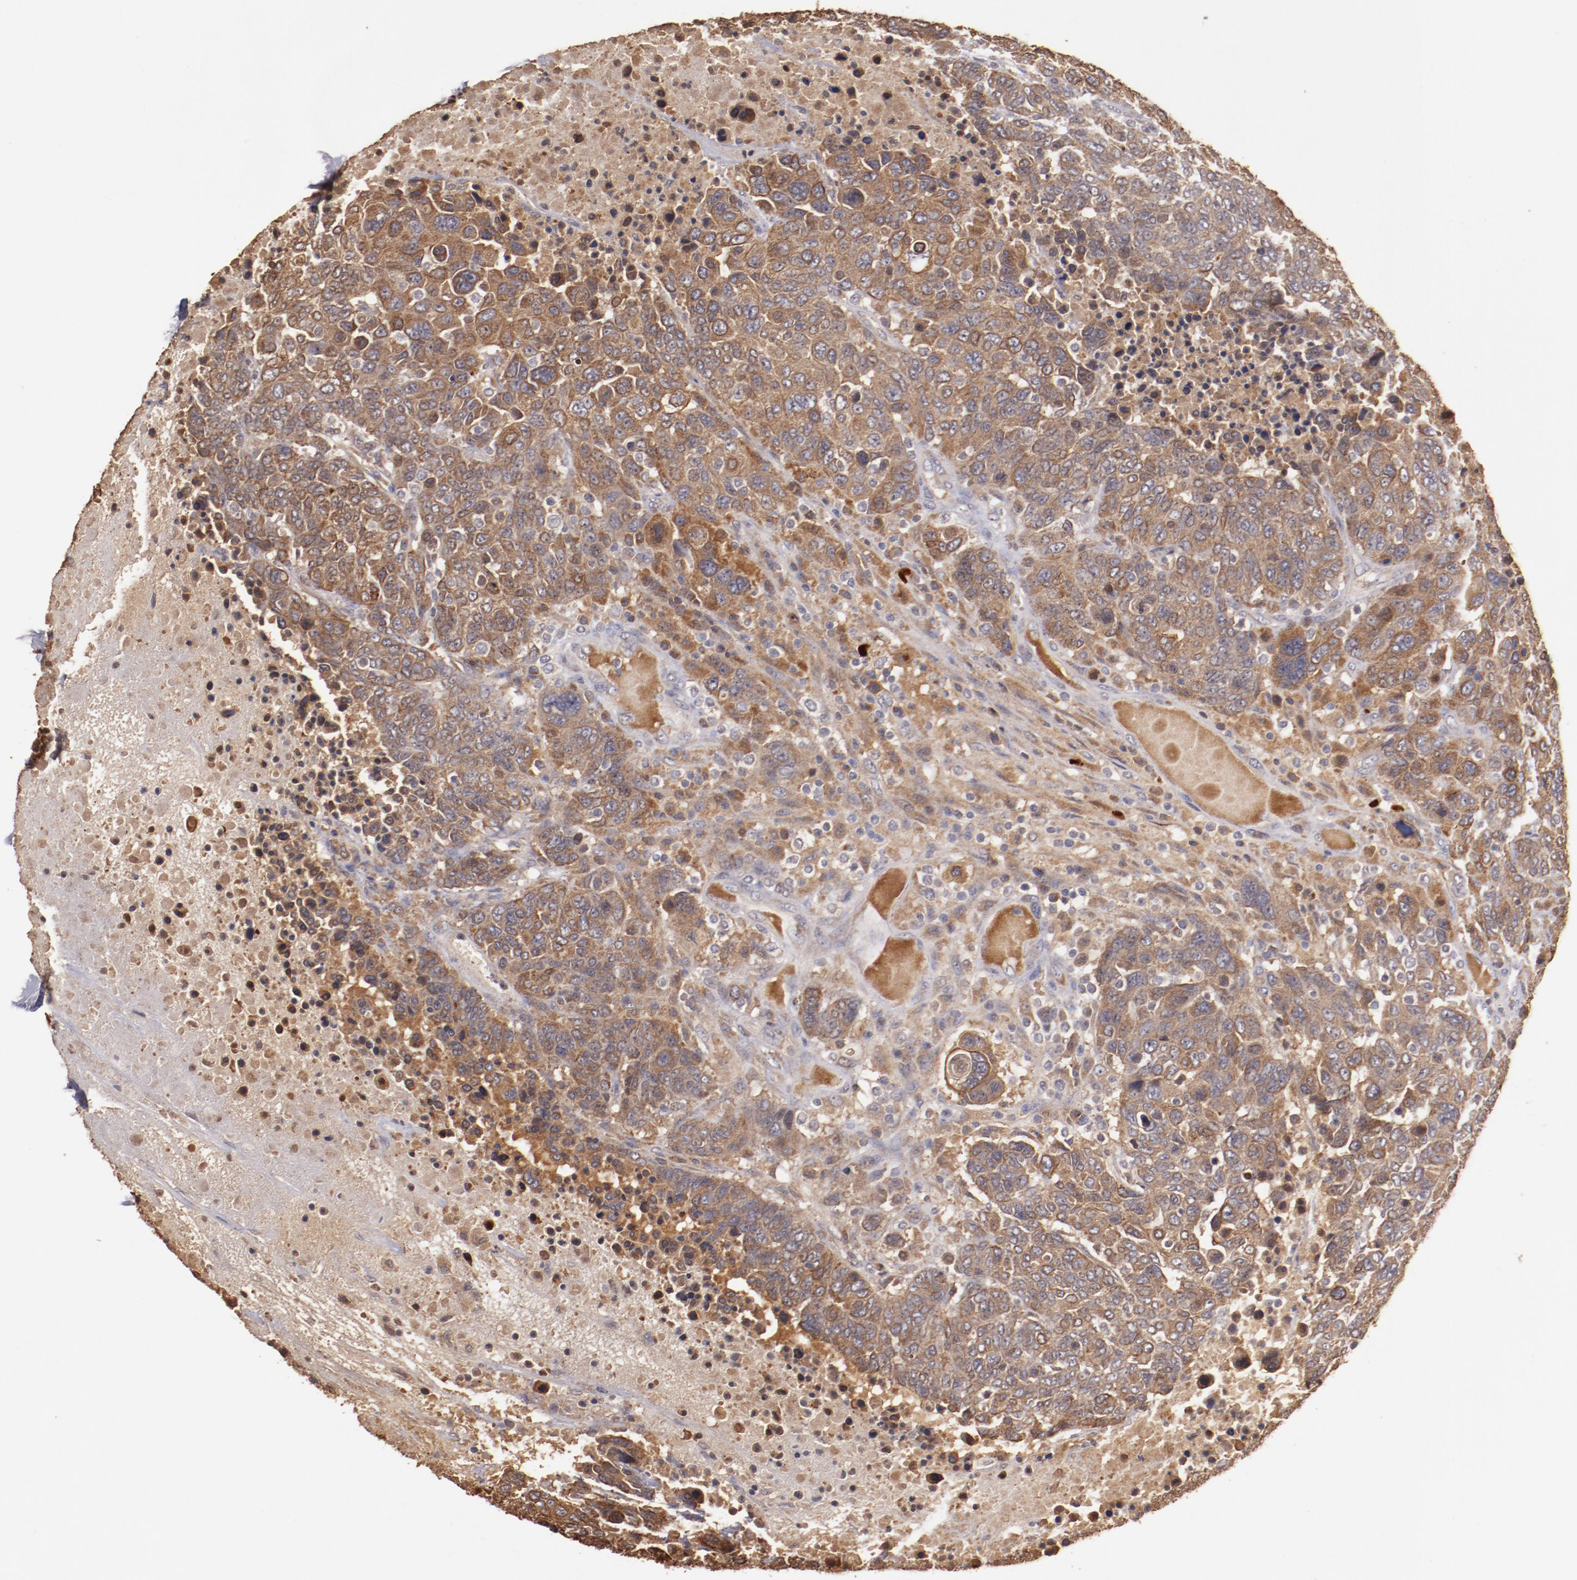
{"staining": {"intensity": "moderate", "quantity": ">75%", "location": "cytoplasmic/membranous"}, "tissue": "breast cancer", "cell_type": "Tumor cells", "image_type": "cancer", "snomed": [{"axis": "morphology", "description": "Duct carcinoma"}, {"axis": "topography", "description": "Breast"}], "caption": "Moderate cytoplasmic/membranous protein expression is seen in approximately >75% of tumor cells in breast invasive ductal carcinoma. The staining is performed using DAB brown chromogen to label protein expression. The nuclei are counter-stained blue using hematoxylin.", "gene": "SRRD", "patient": {"sex": "female", "age": 37}}